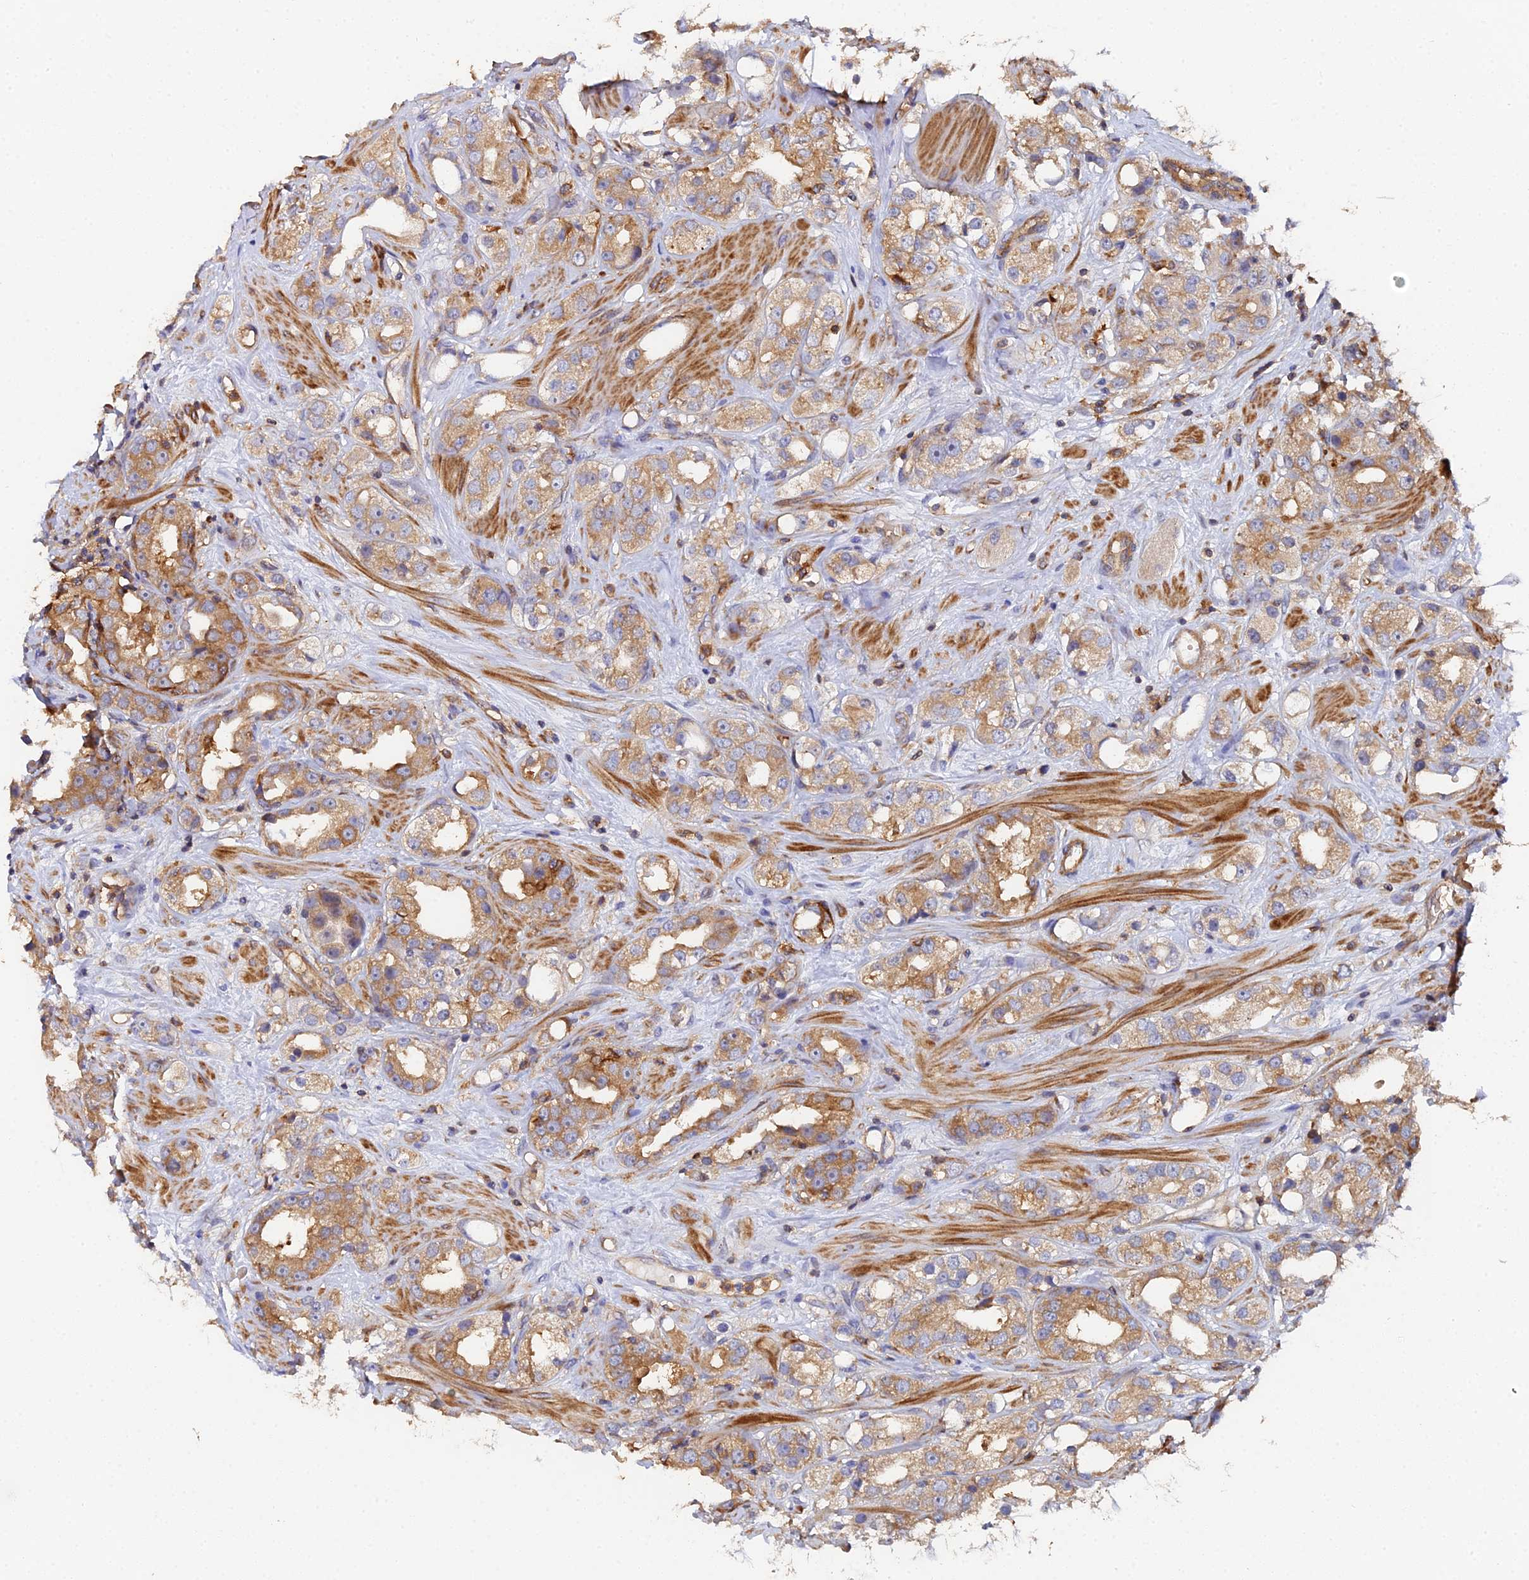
{"staining": {"intensity": "moderate", "quantity": ">75%", "location": "cytoplasmic/membranous"}, "tissue": "prostate cancer", "cell_type": "Tumor cells", "image_type": "cancer", "snomed": [{"axis": "morphology", "description": "Adenocarcinoma, NOS"}, {"axis": "topography", "description": "Prostate"}], "caption": "An image of prostate adenocarcinoma stained for a protein displays moderate cytoplasmic/membranous brown staining in tumor cells. (IHC, brightfield microscopy, high magnification).", "gene": "GNG5B", "patient": {"sex": "male", "age": 79}}